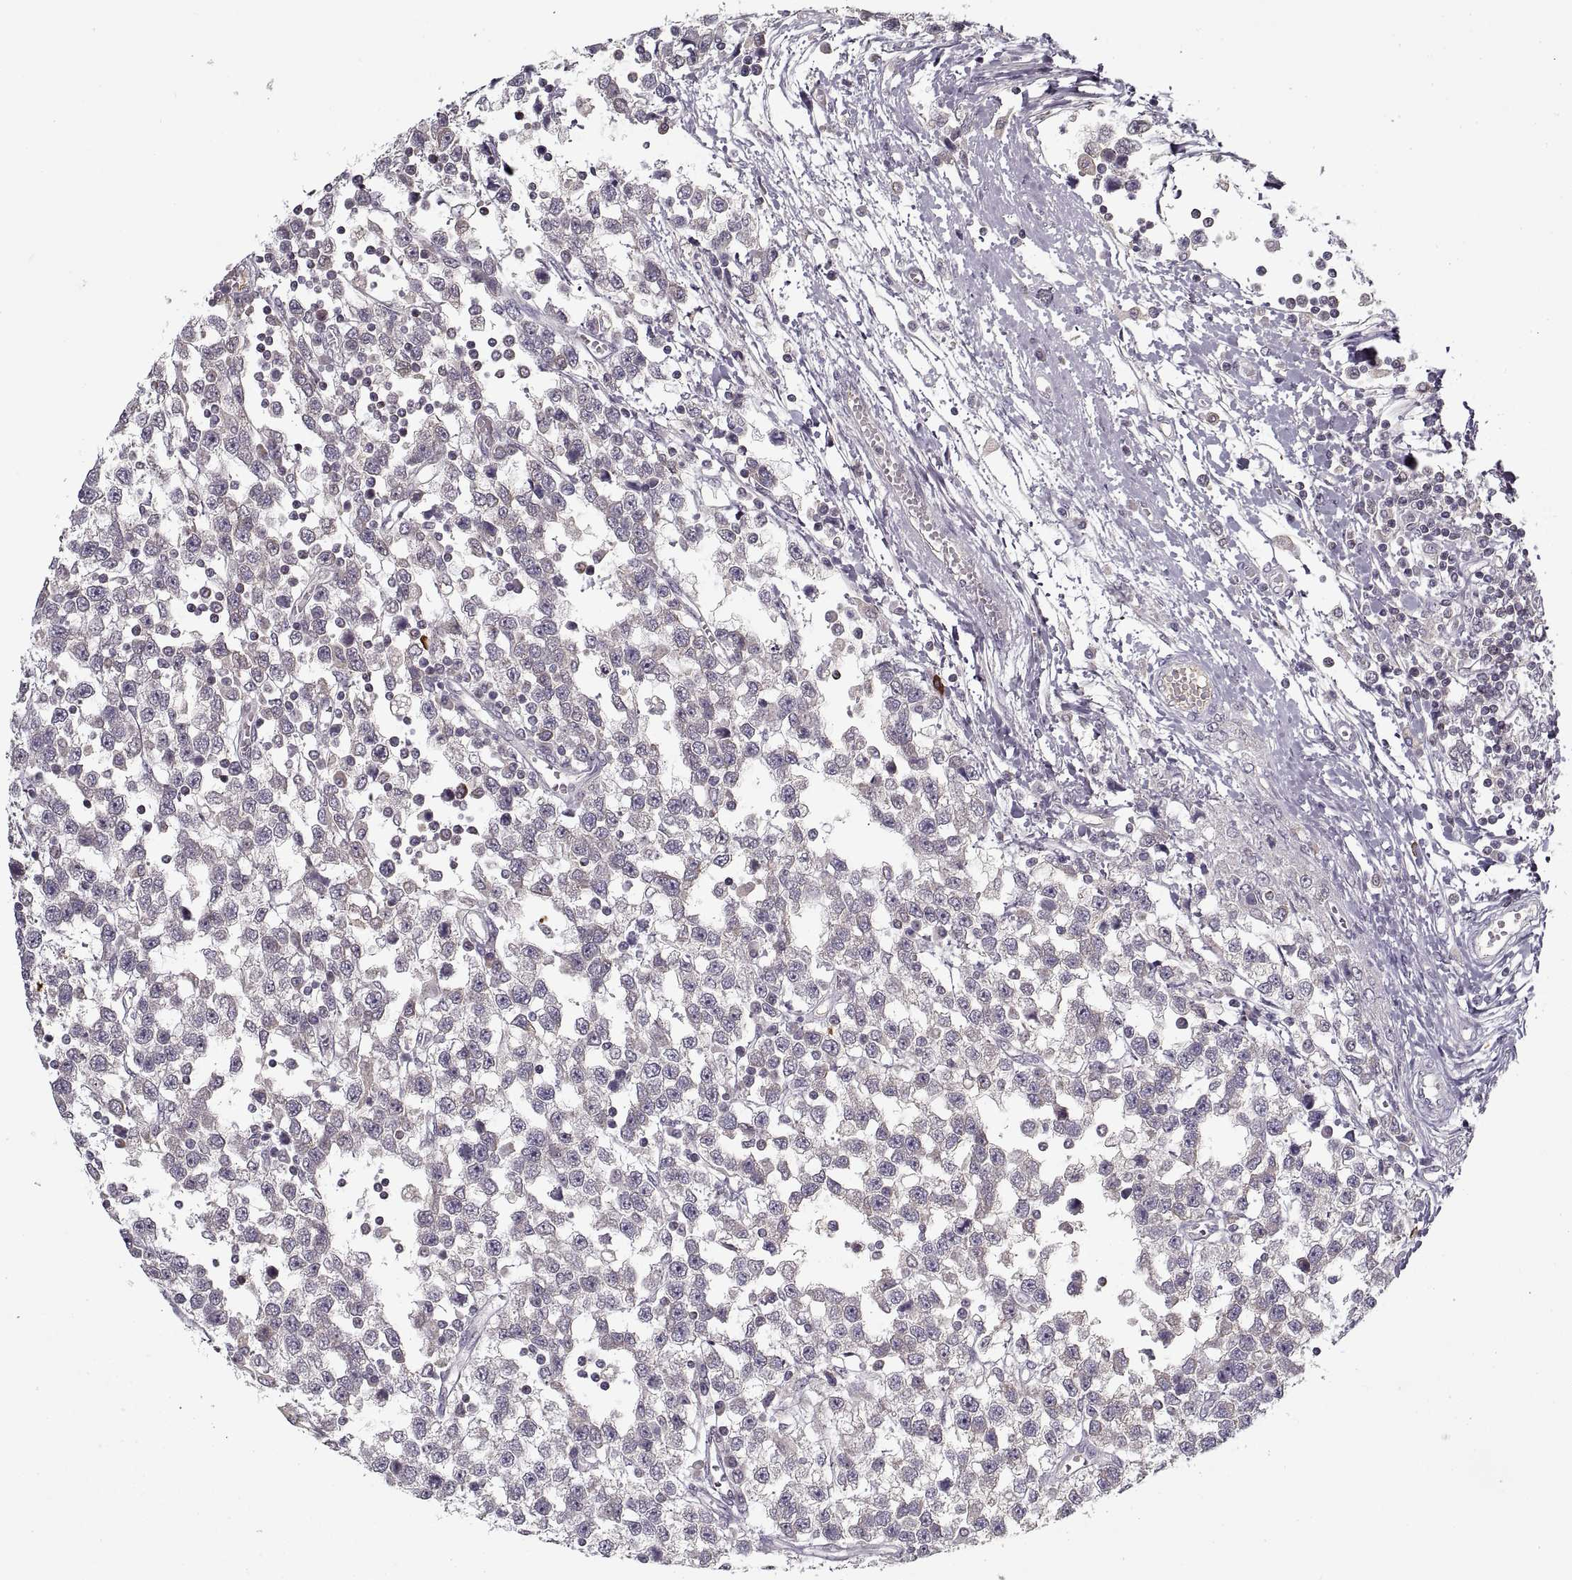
{"staining": {"intensity": "negative", "quantity": "none", "location": "none"}, "tissue": "testis cancer", "cell_type": "Tumor cells", "image_type": "cancer", "snomed": [{"axis": "morphology", "description": "Seminoma, NOS"}, {"axis": "topography", "description": "Testis"}], "caption": "Tumor cells show no significant protein expression in testis cancer.", "gene": "GAD2", "patient": {"sex": "male", "age": 34}}